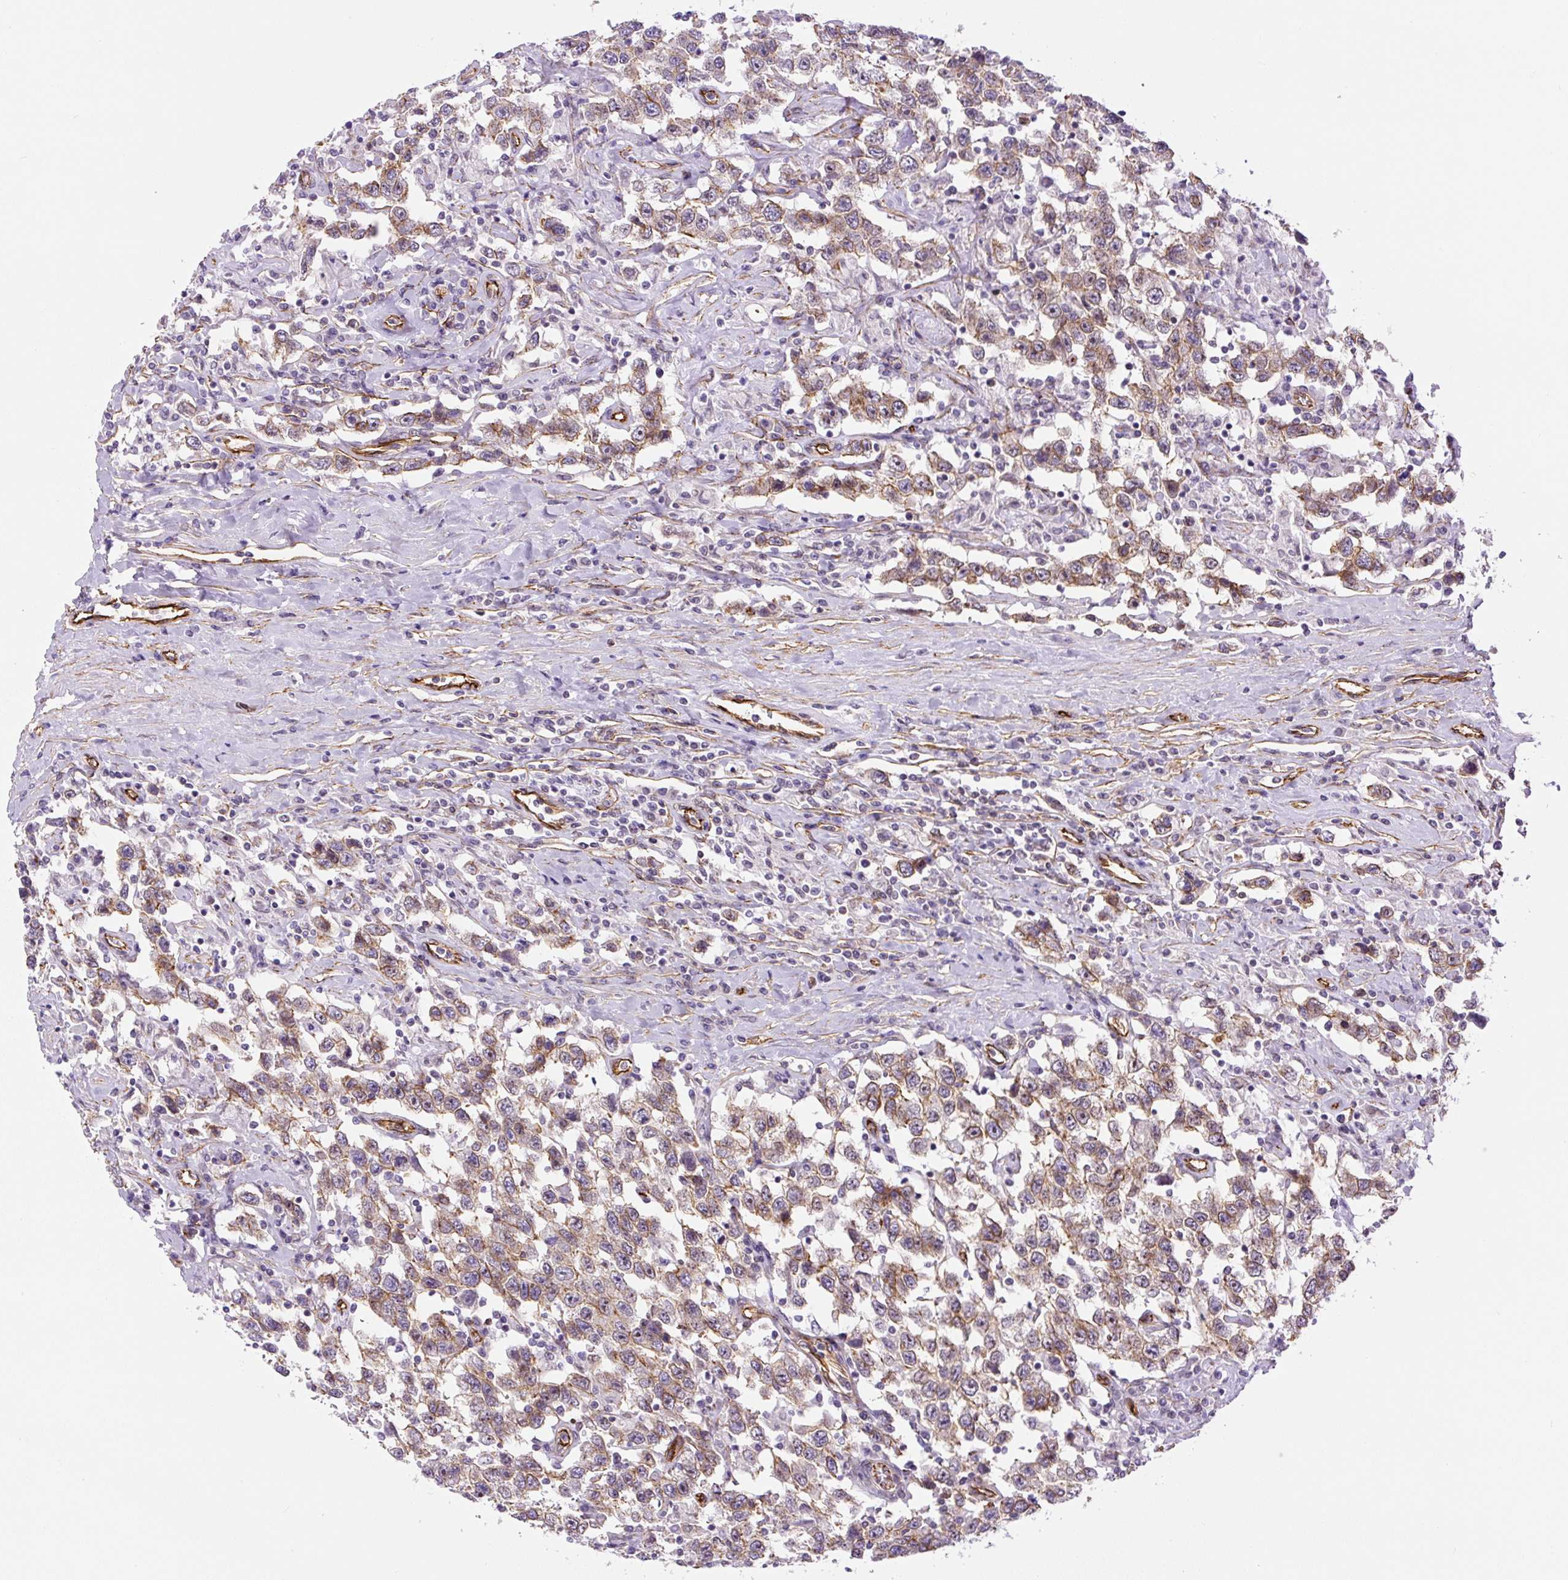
{"staining": {"intensity": "moderate", "quantity": "<25%", "location": "cytoplasmic/membranous"}, "tissue": "testis cancer", "cell_type": "Tumor cells", "image_type": "cancer", "snomed": [{"axis": "morphology", "description": "Seminoma, NOS"}, {"axis": "topography", "description": "Testis"}], "caption": "Tumor cells reveal low levels of moderate cytoplasmic/membranous positivity in approximately <25% of cells in human testis cancer. Ihc stains the protein in brown and the nuclei are stained blue.", "gene": "MYO5C", "patient": {"sex": "male", "age": 41}}